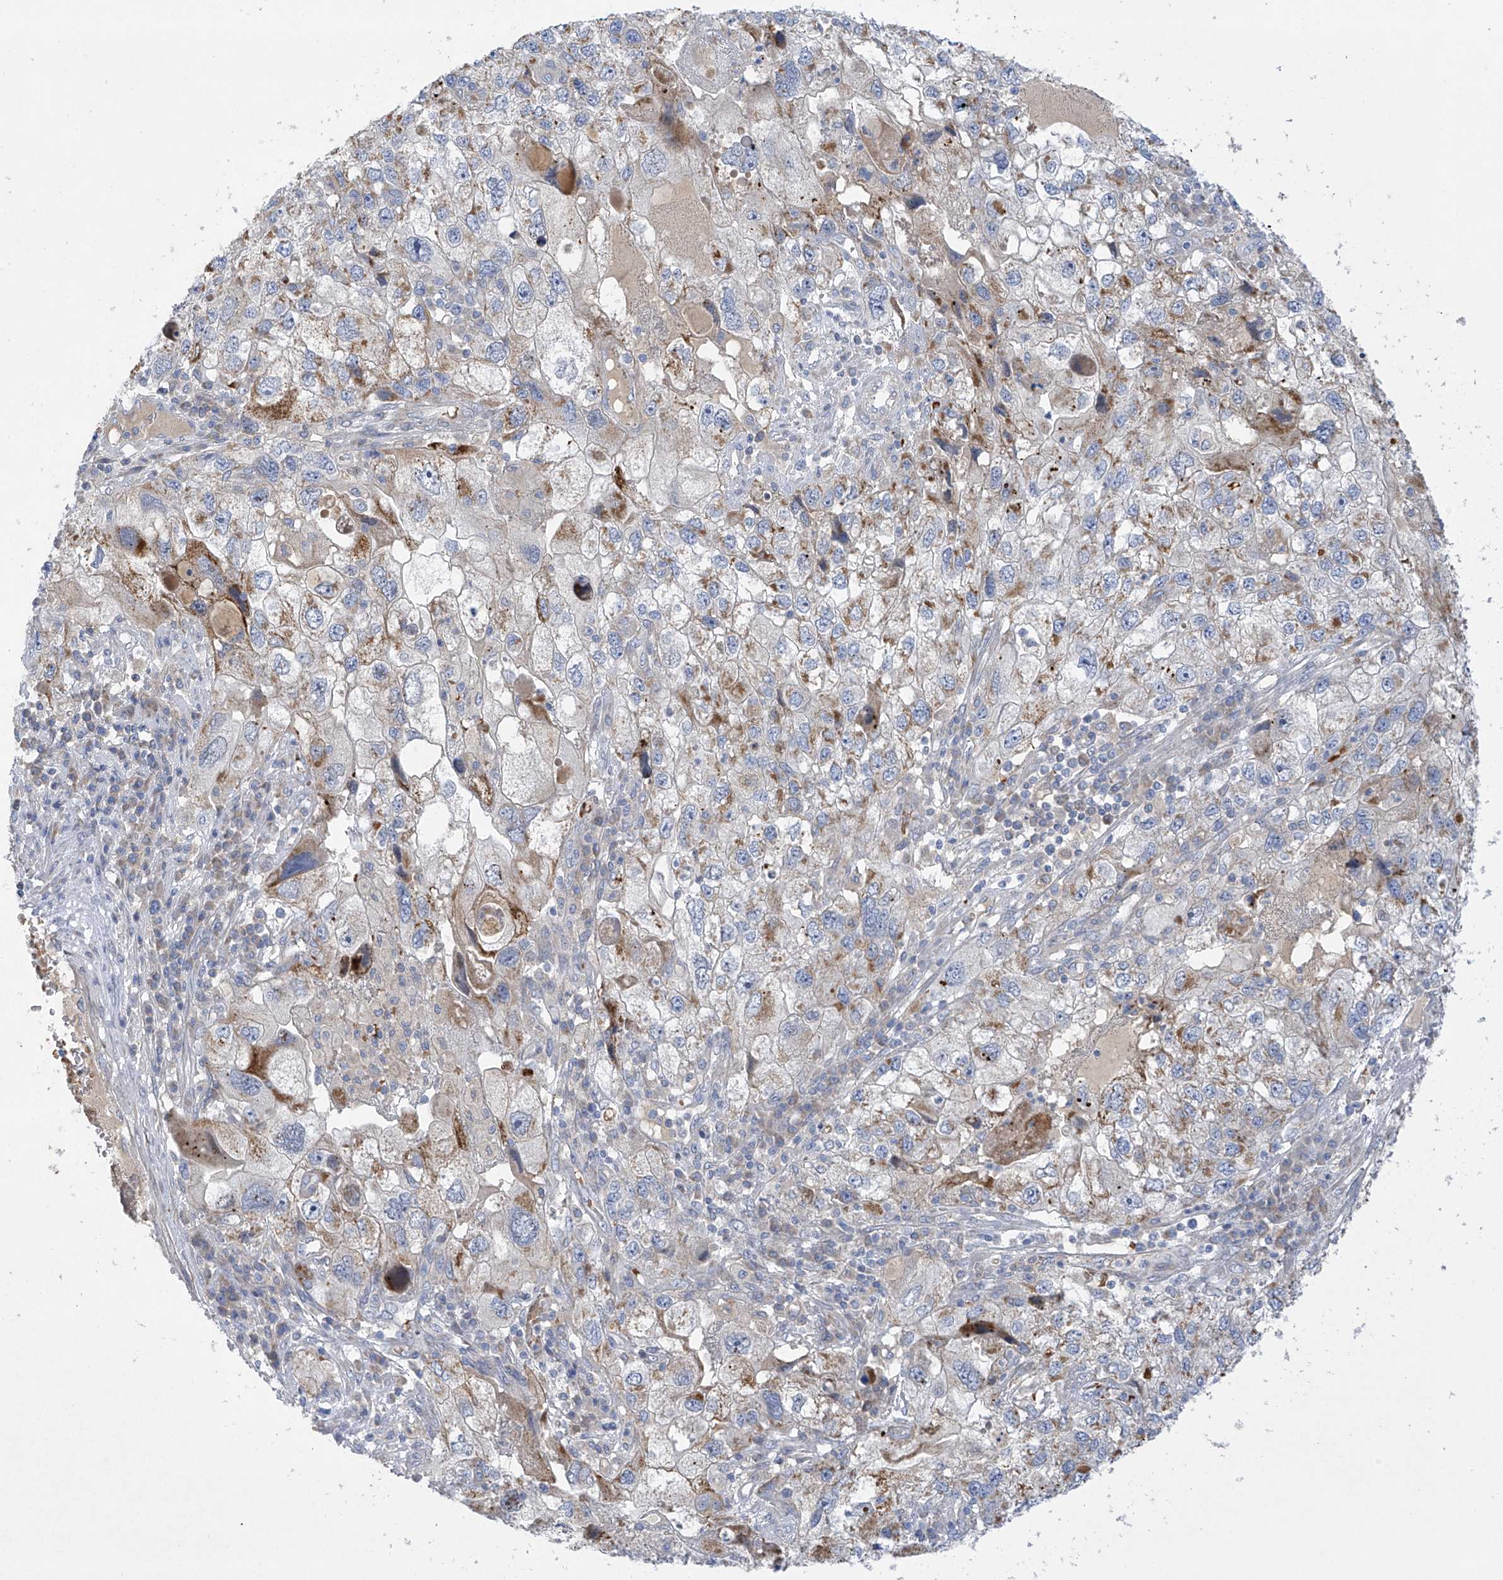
{"staining": {"intensity": "moderate", "quantity": "<25%", "location": "cytoplasmic/membranous"}, "tissue": "endometrial cancer", "cell_type": "Tumor cells", "image_type": "cancer", "snomed": [{"axis": "morphology", "description": "Adenocarcinoma, NOS"}, {"axis": "topography", "description": "Endometrium"}], "caption": "Protein staining by immunohistochemistry shows moderate cytoplasmic/membranous positivity in approximately <25% of tumor cells in adenocarcinoma (endometrial).", "gene": "METTL18", "patient": {"sex": "female", "age": 49}}